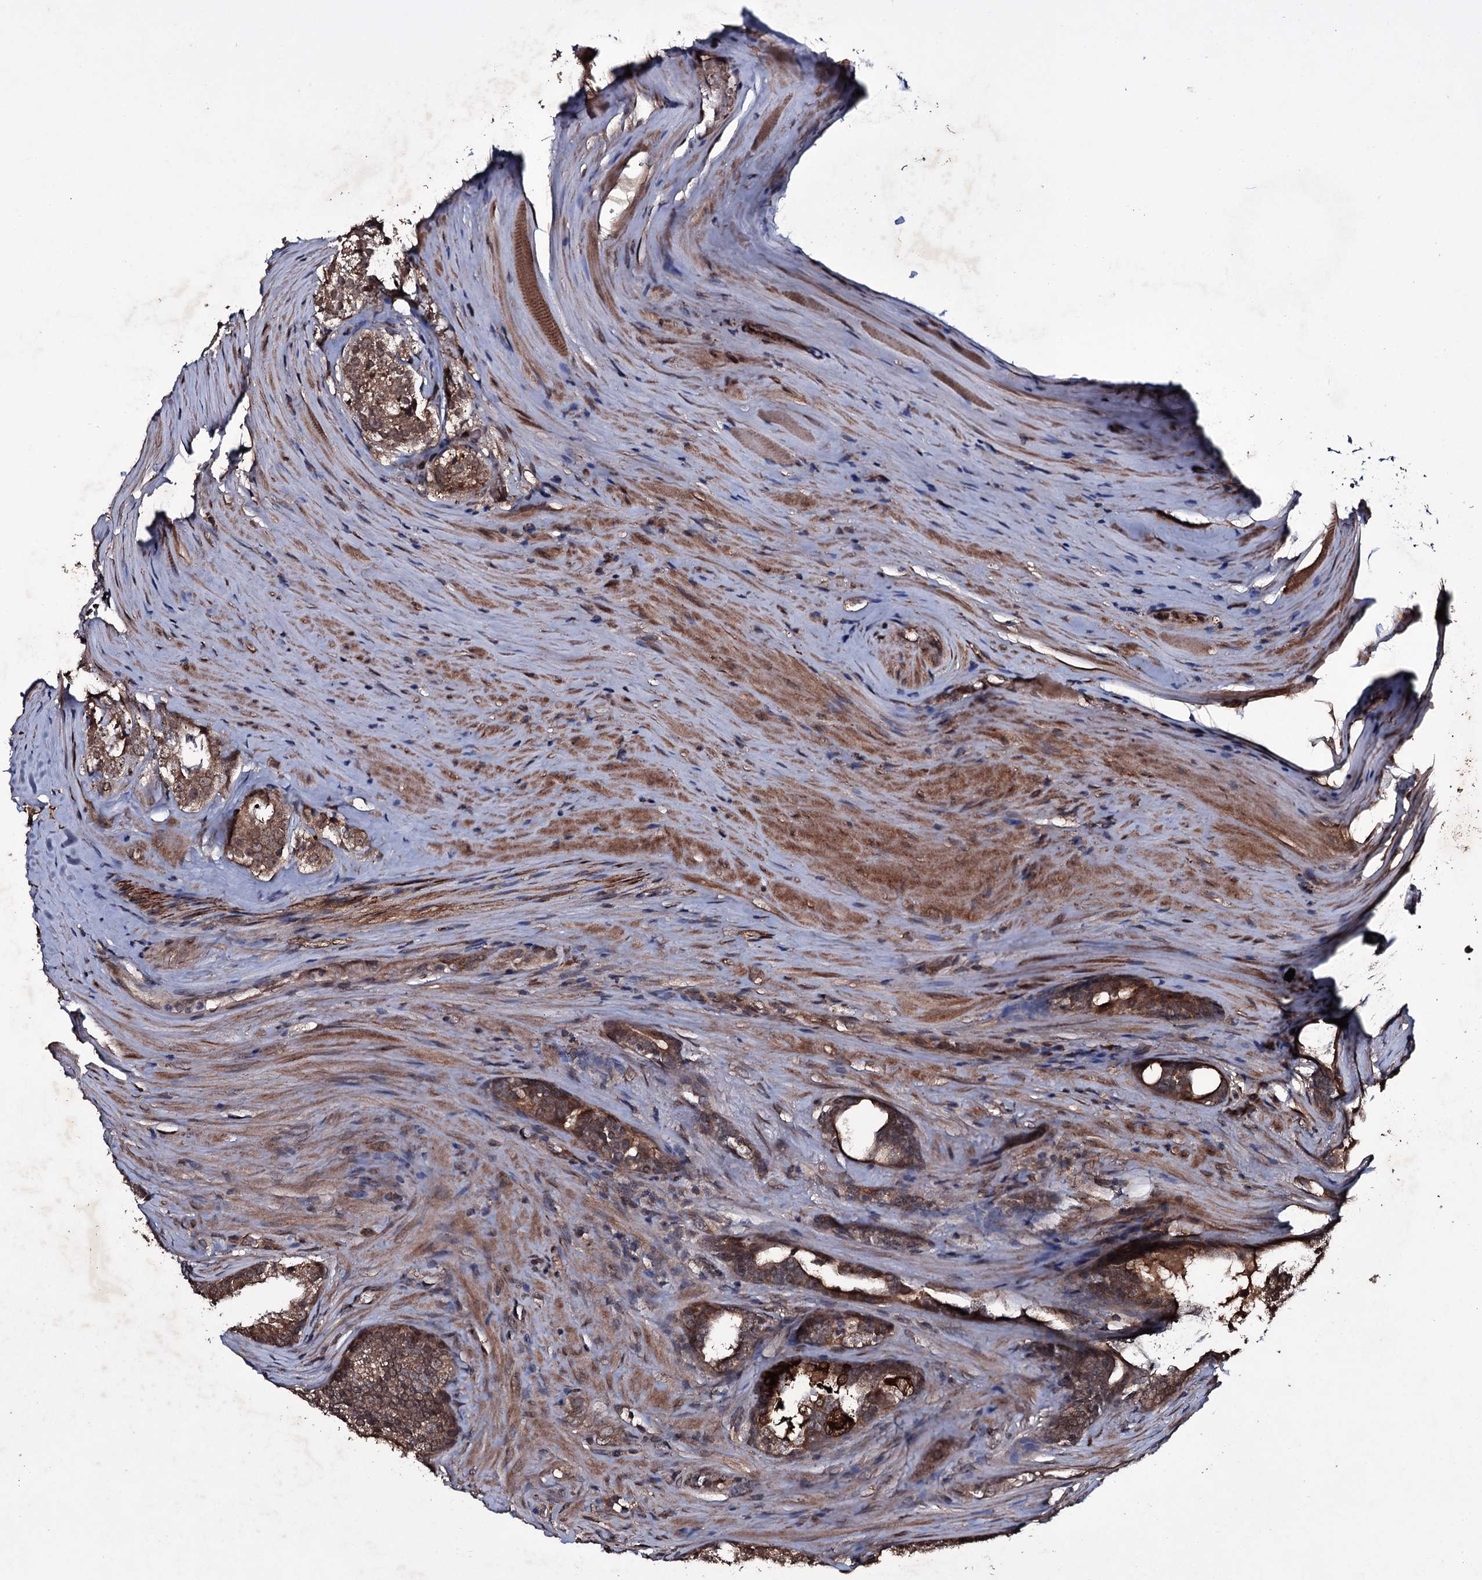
{"staining": {"intensity": "moderate", "quantity": ">75%", "location": "cytoplasmic/membranous,nuclear"}, "tissue": "prostate cancer", "cell_type": "Tumor cells", "image_type": "cancer", "snomed": [{"axis": "morphology", "description": "Adenocarcinoma, High grade"}, {"axis": "topography", "description": "Prostate"}], "caption": "Tumor cells show medium levels of moderate cytoplasmic/membranous and nuclear staining in about >75% of cells in human adenocarcinoma (high-grade) (prostate). The staining was performed using DAB (3,3'-diaminobenzidine), with brown indicating positive protein expression. Nuclei are stained blue with hematoxylin.", "gene": "MRPS31", "patient": {"sex": "male", "age": 63}}